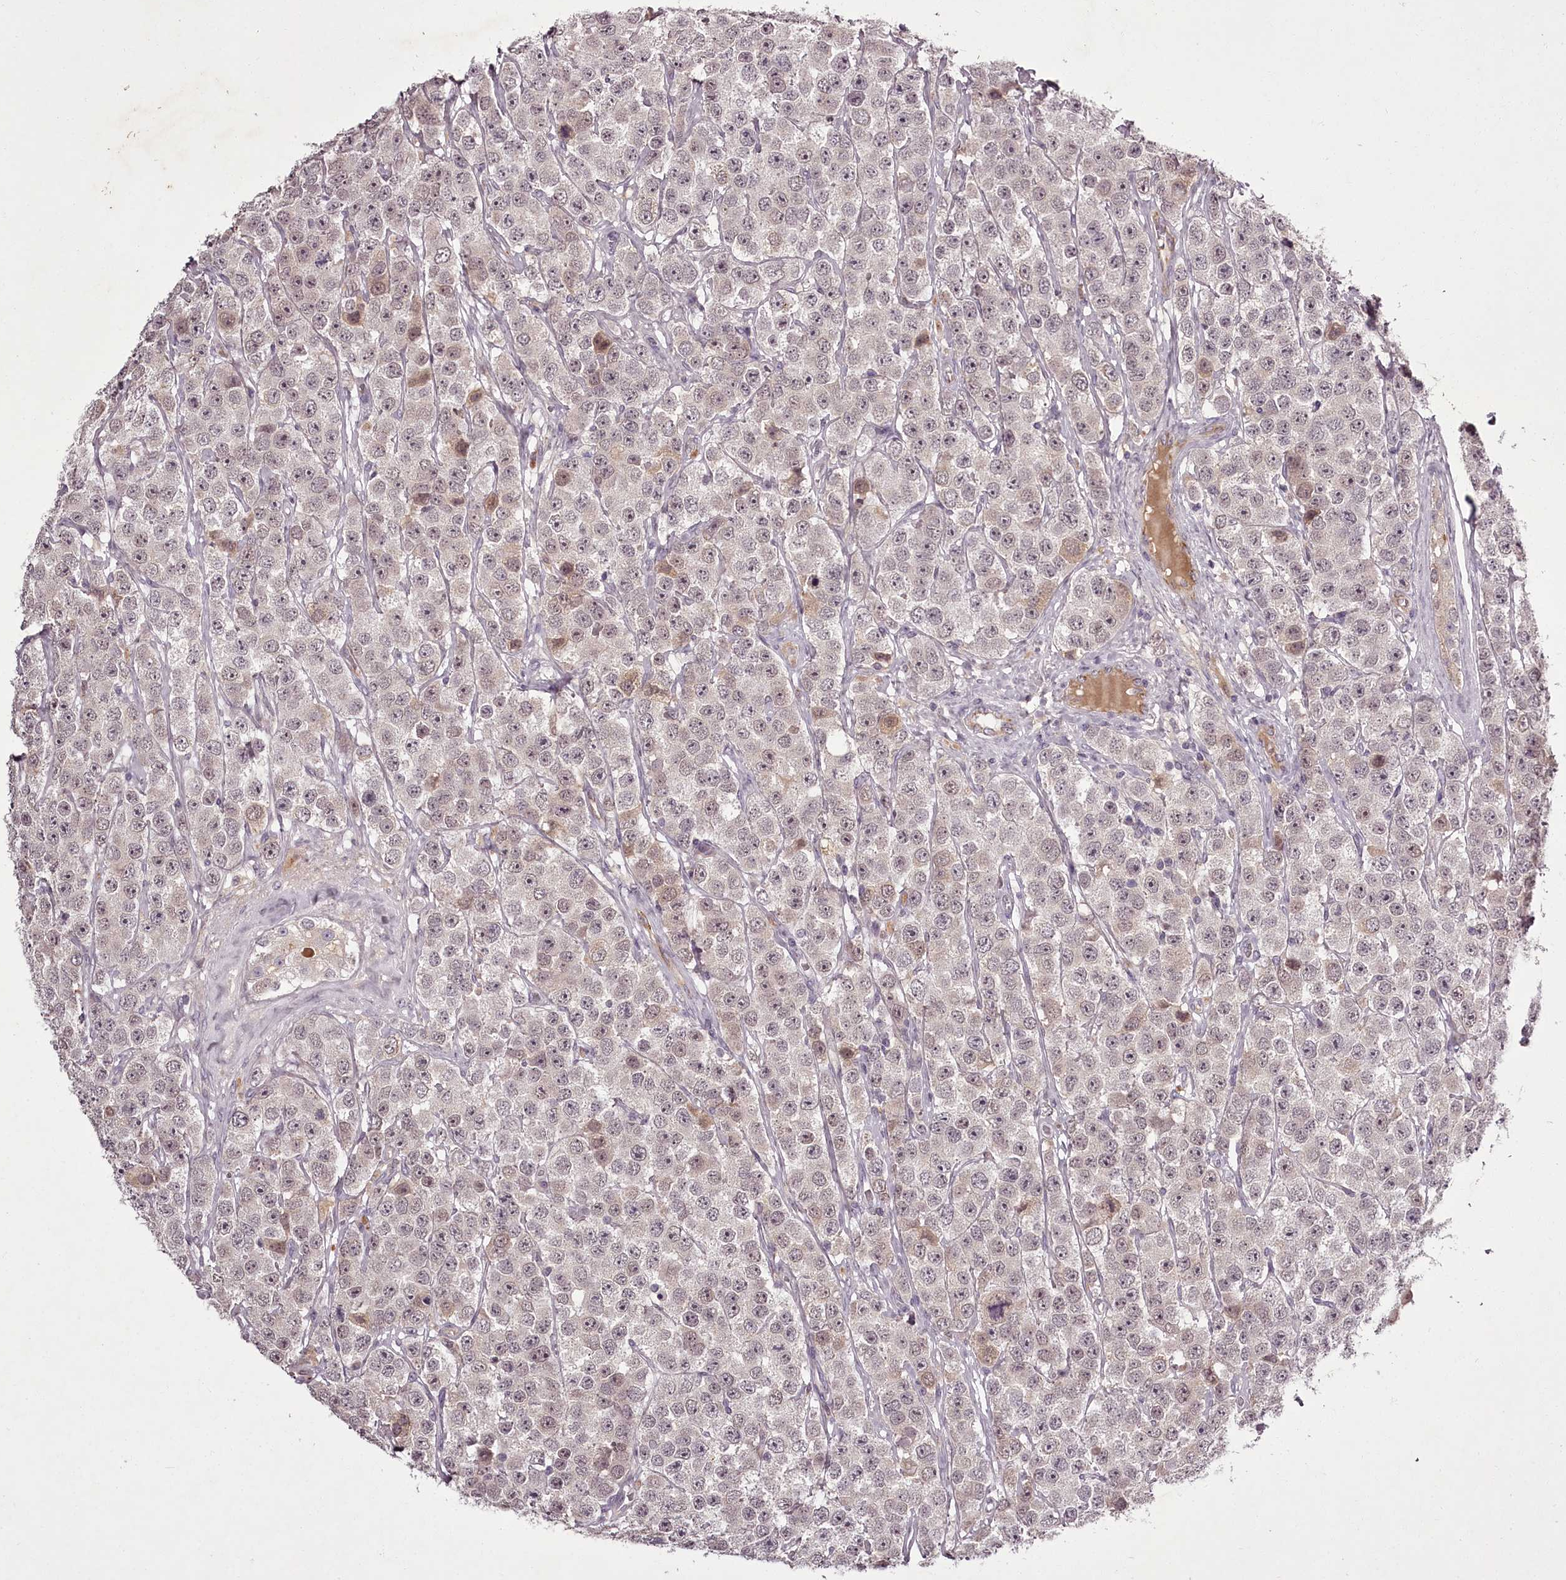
{"staining": {"intensity": "negative", "quantity": "none", "location": "none"}, "tissue": "testis cancer", "cell_type": "Tumor cells", "image_type": "cancer", "snomed": [{"axis": "morphology", "description": "Seminoma, NOS"}, {"axis": "topography", "description": "Testis"}], "caption": "IHC of testis cancer reveals no positivity in tumor cells.", "gene": "RBMXL2", "patient": {"sex": "male", "age": 28}}